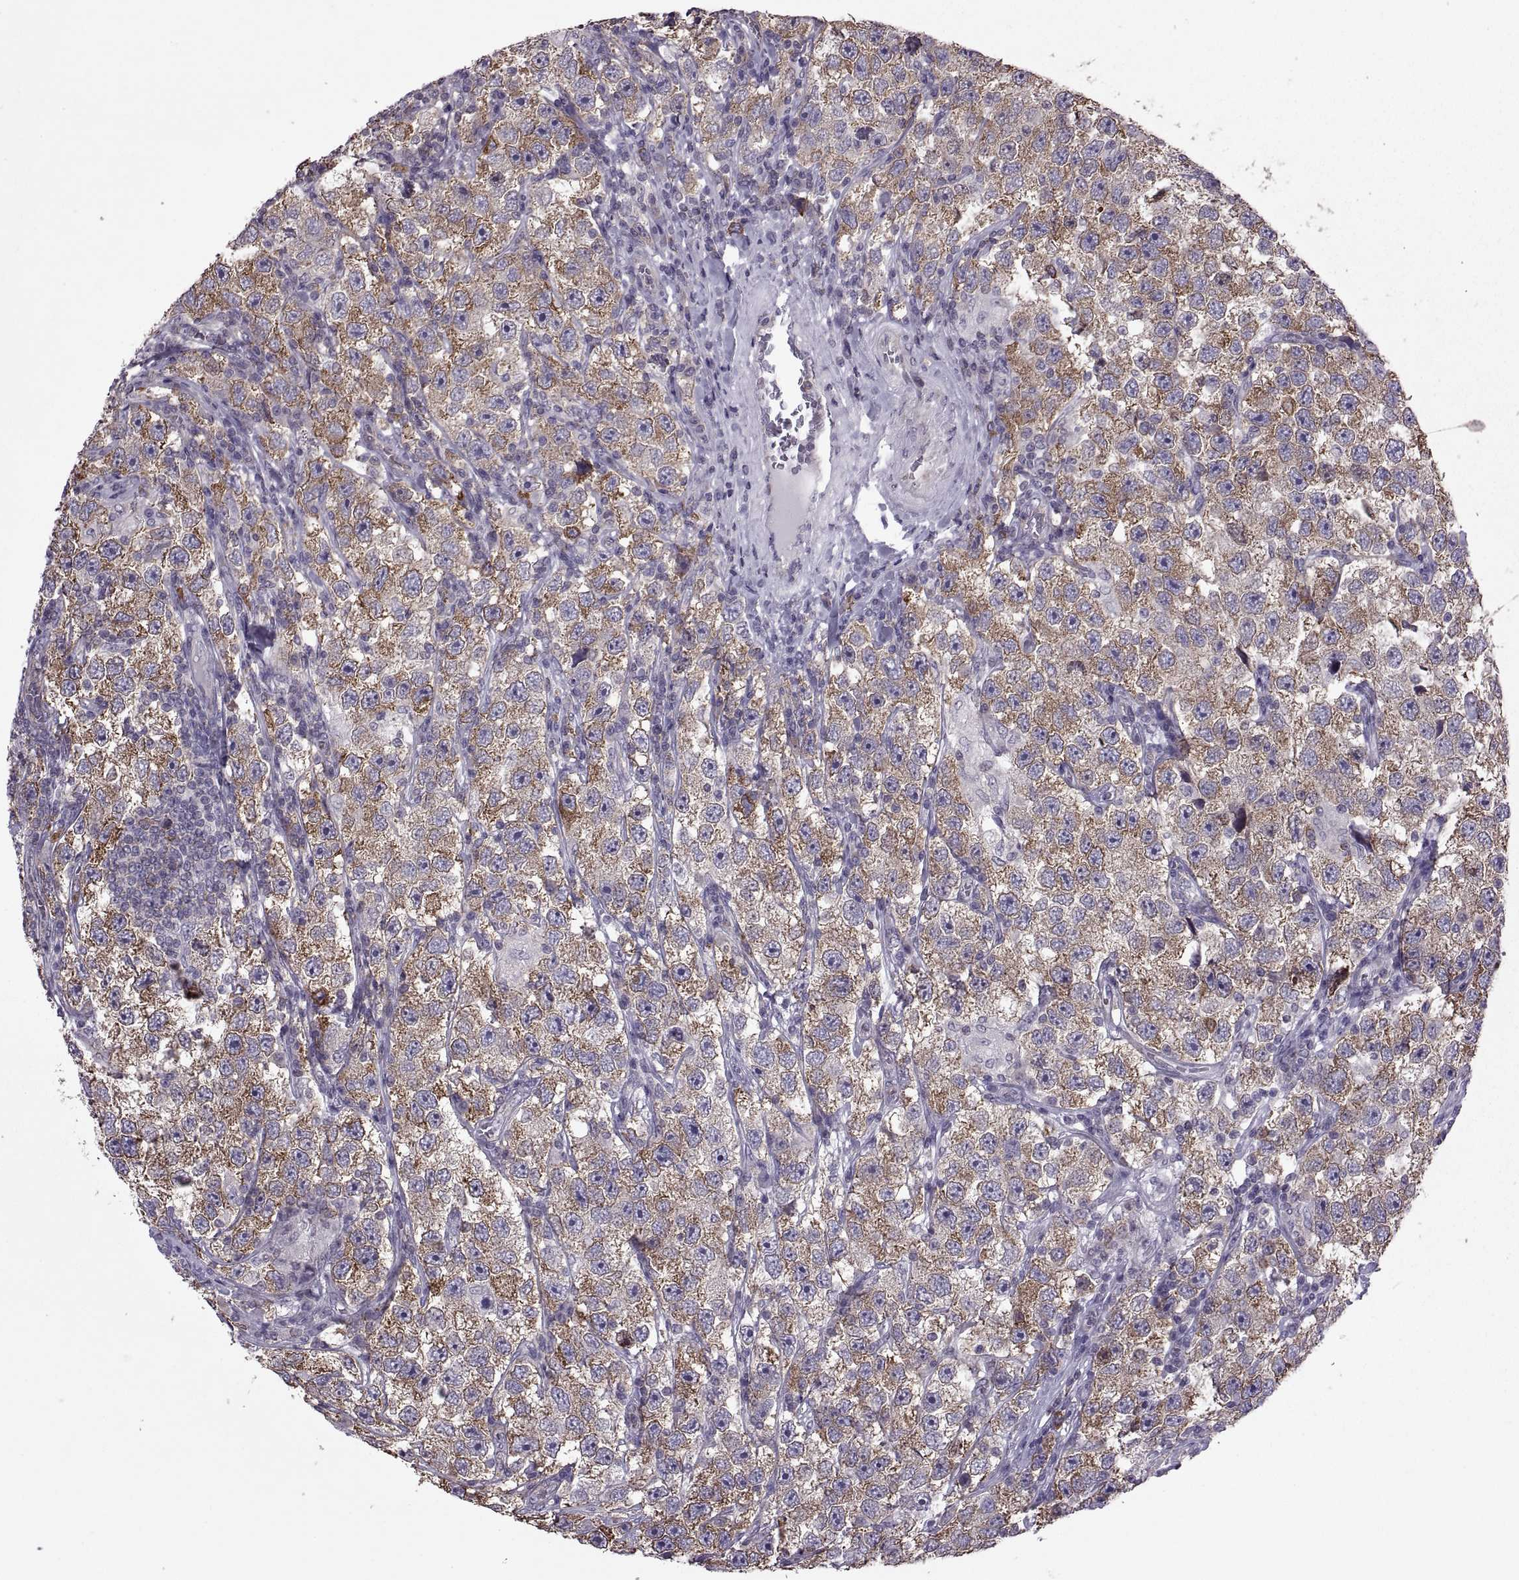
{"staining": {"intensity": "strong", "quantity": ">75%", "location": "cytoplasmic/membranous"}, "tissue": "testis cancer", "cell_type": "Tumor cells", "image_type": "cancer", "snomed": [{"axis": "morphology", "description": "Seminoma, NOS"}, {"axis": "topography", "description": "Testis"}], "caption": "Protein staining of testis seminoma tissue reveals strong cytoplasmic/membranous positivity in approximately >75% of tumor cells. (DAB (3,3'-diaminobenzidine) IHC with brightfield microscopy, high magnification).", "gene": "PABPC1", "patient": {"sex": "male", "age": 26}}